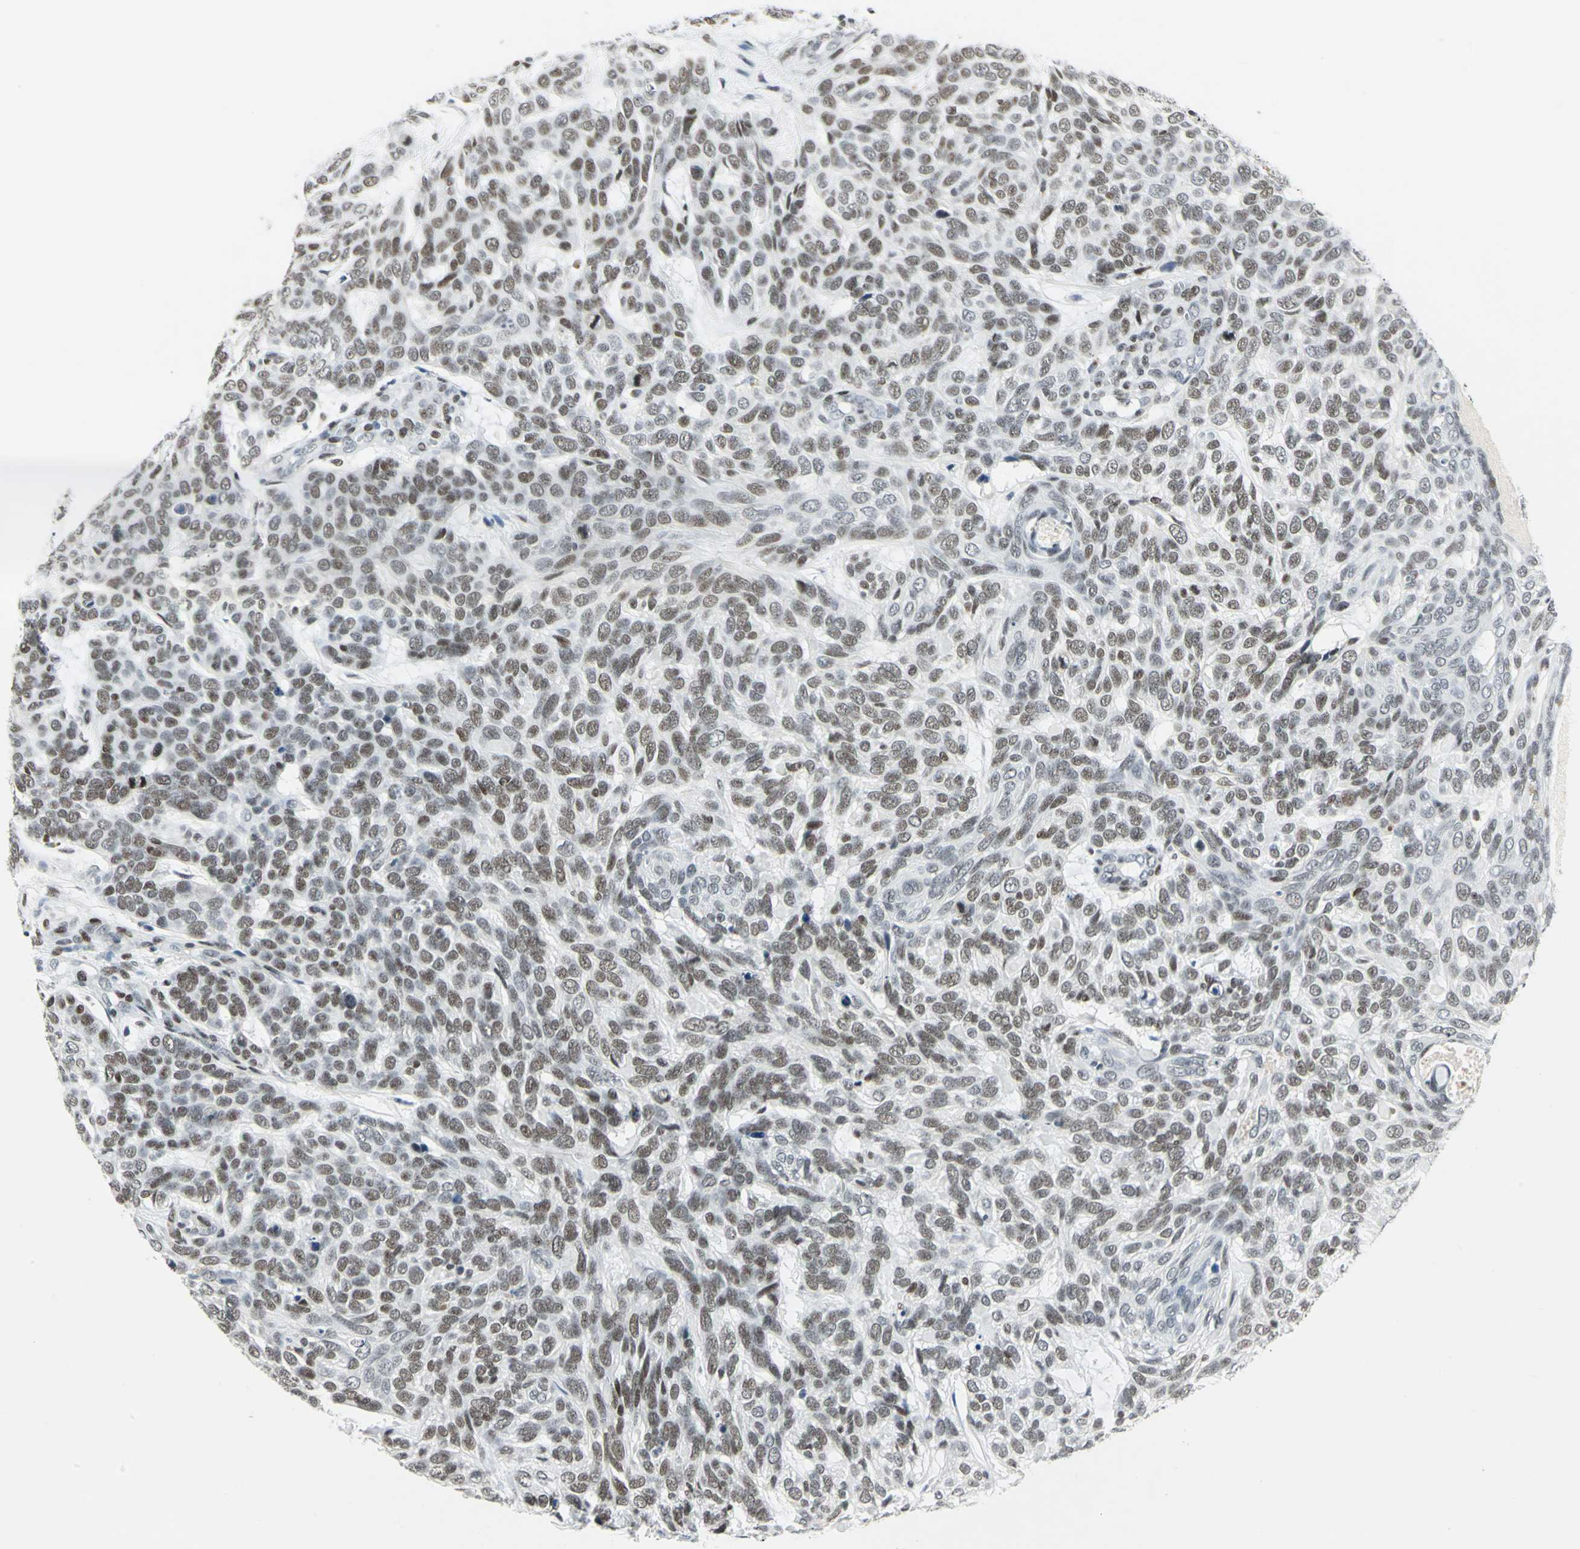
{"staining": {"intensity": "strong", "quantity": ">75%", "location": "nuclear"}, "tissue": "skin cancer", "cell_type": "Tumor cells", "image_type": "cancer", "snomed": [{"axis": "morphology", "description": "Basal cell carcinoma"}, {"axis": "topography", "description": "Skin"}], "caption": "A brown stain labels strong nuclear expression of a protein in basal cell carcinoma (skin) tumor cells.", "gene": "MEIS2", "patient": {"sex": "male", "age": 87}}